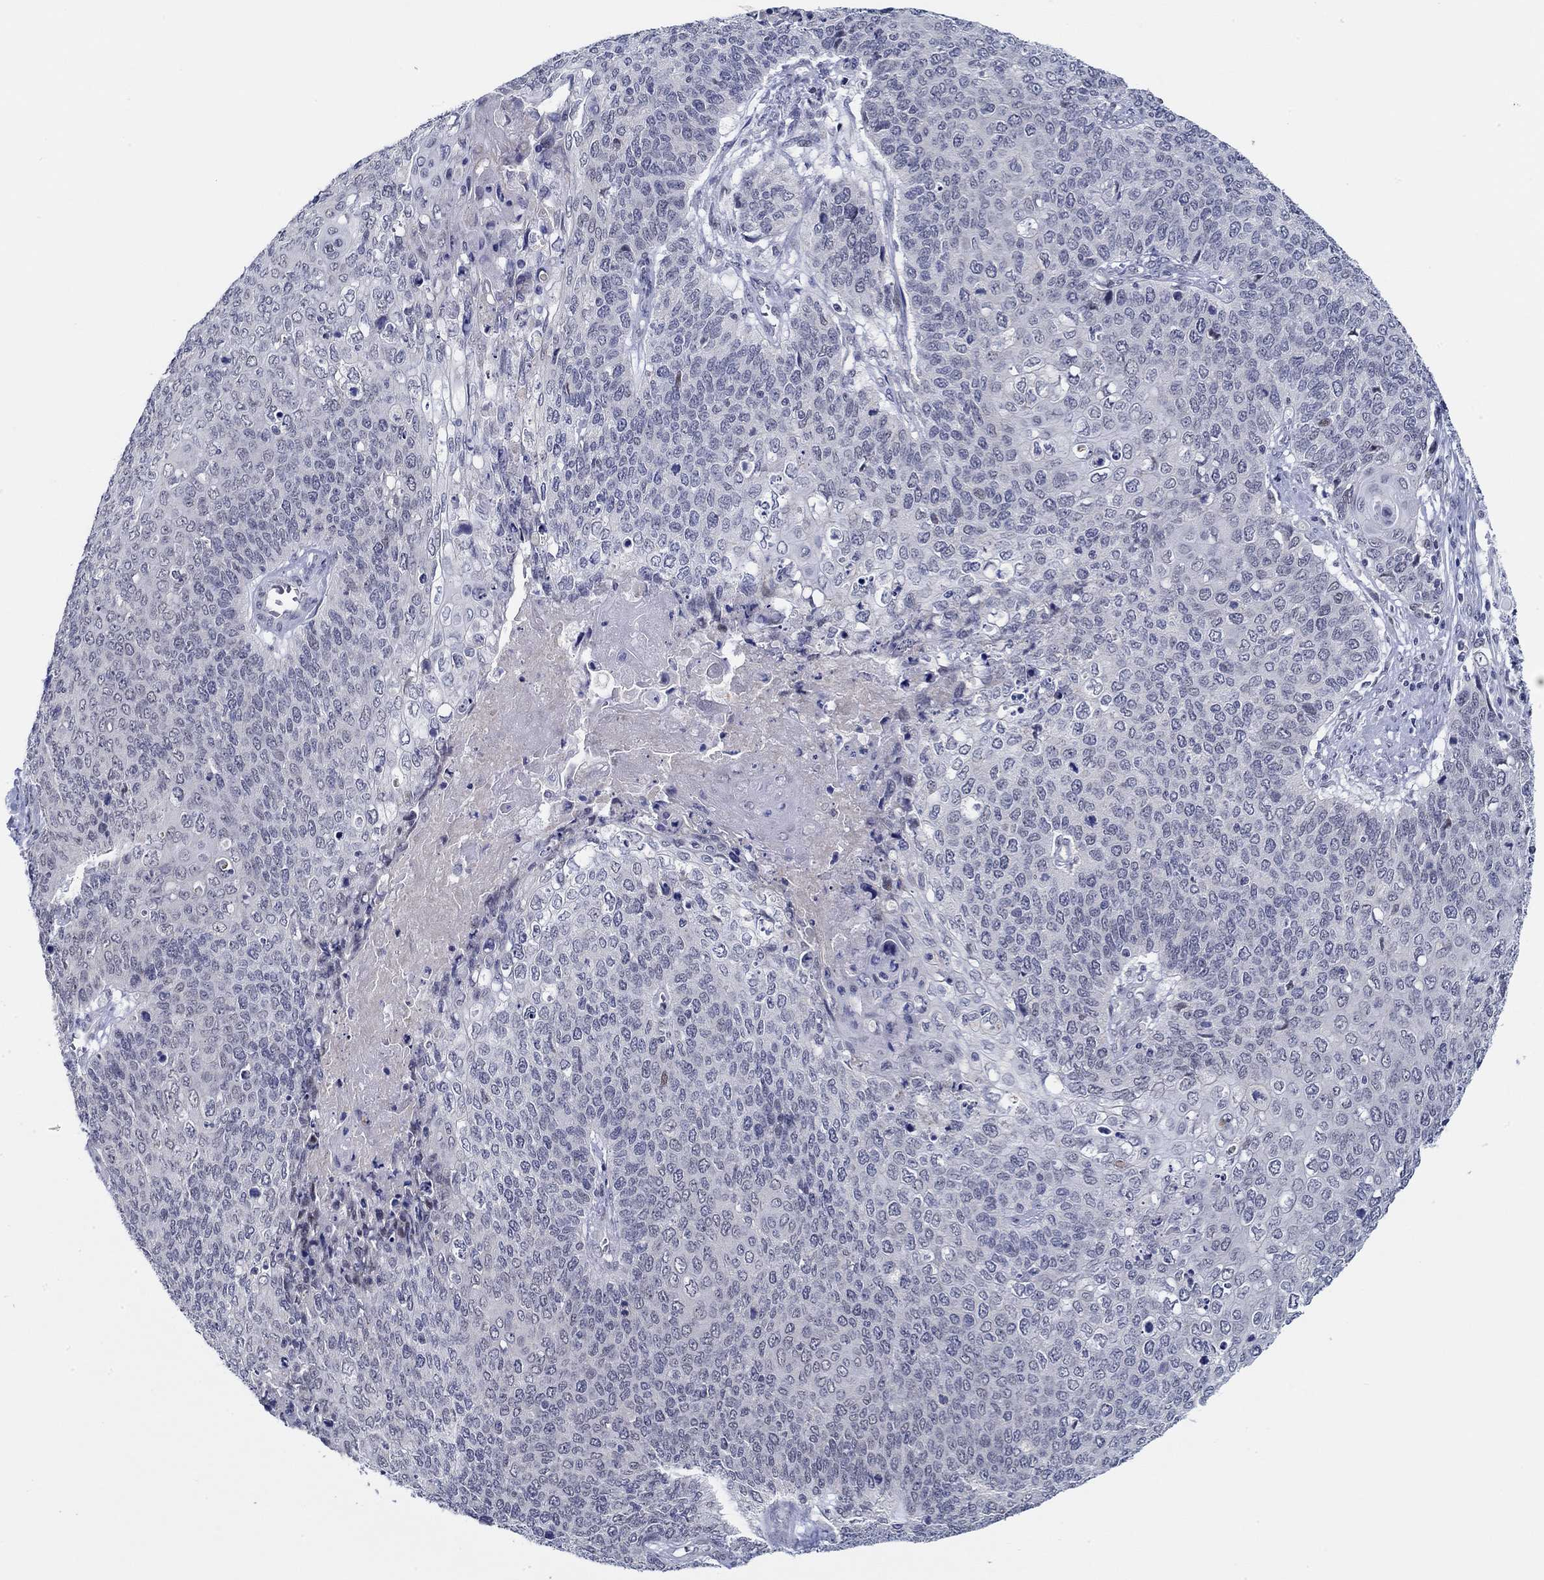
{"staining": {"intensity": "negative", "quantity": "none", "location": "none"}, "tissue": "cervical cancer", "cell_type": "Tumor cells", "image_type": "cancer", "snomed": [{"axis": "morphology", "description": "Squamous cell carcinoma, NOS"}, {"axis": "topography", "description": "Cervix"}], "caption": "A micrograph of human cervical cancer (squamous cell carcinoma) is negative for staining in tumor cells.", "gene": "SLC34A1", "patient": {"sex": "female", "age": 39}}